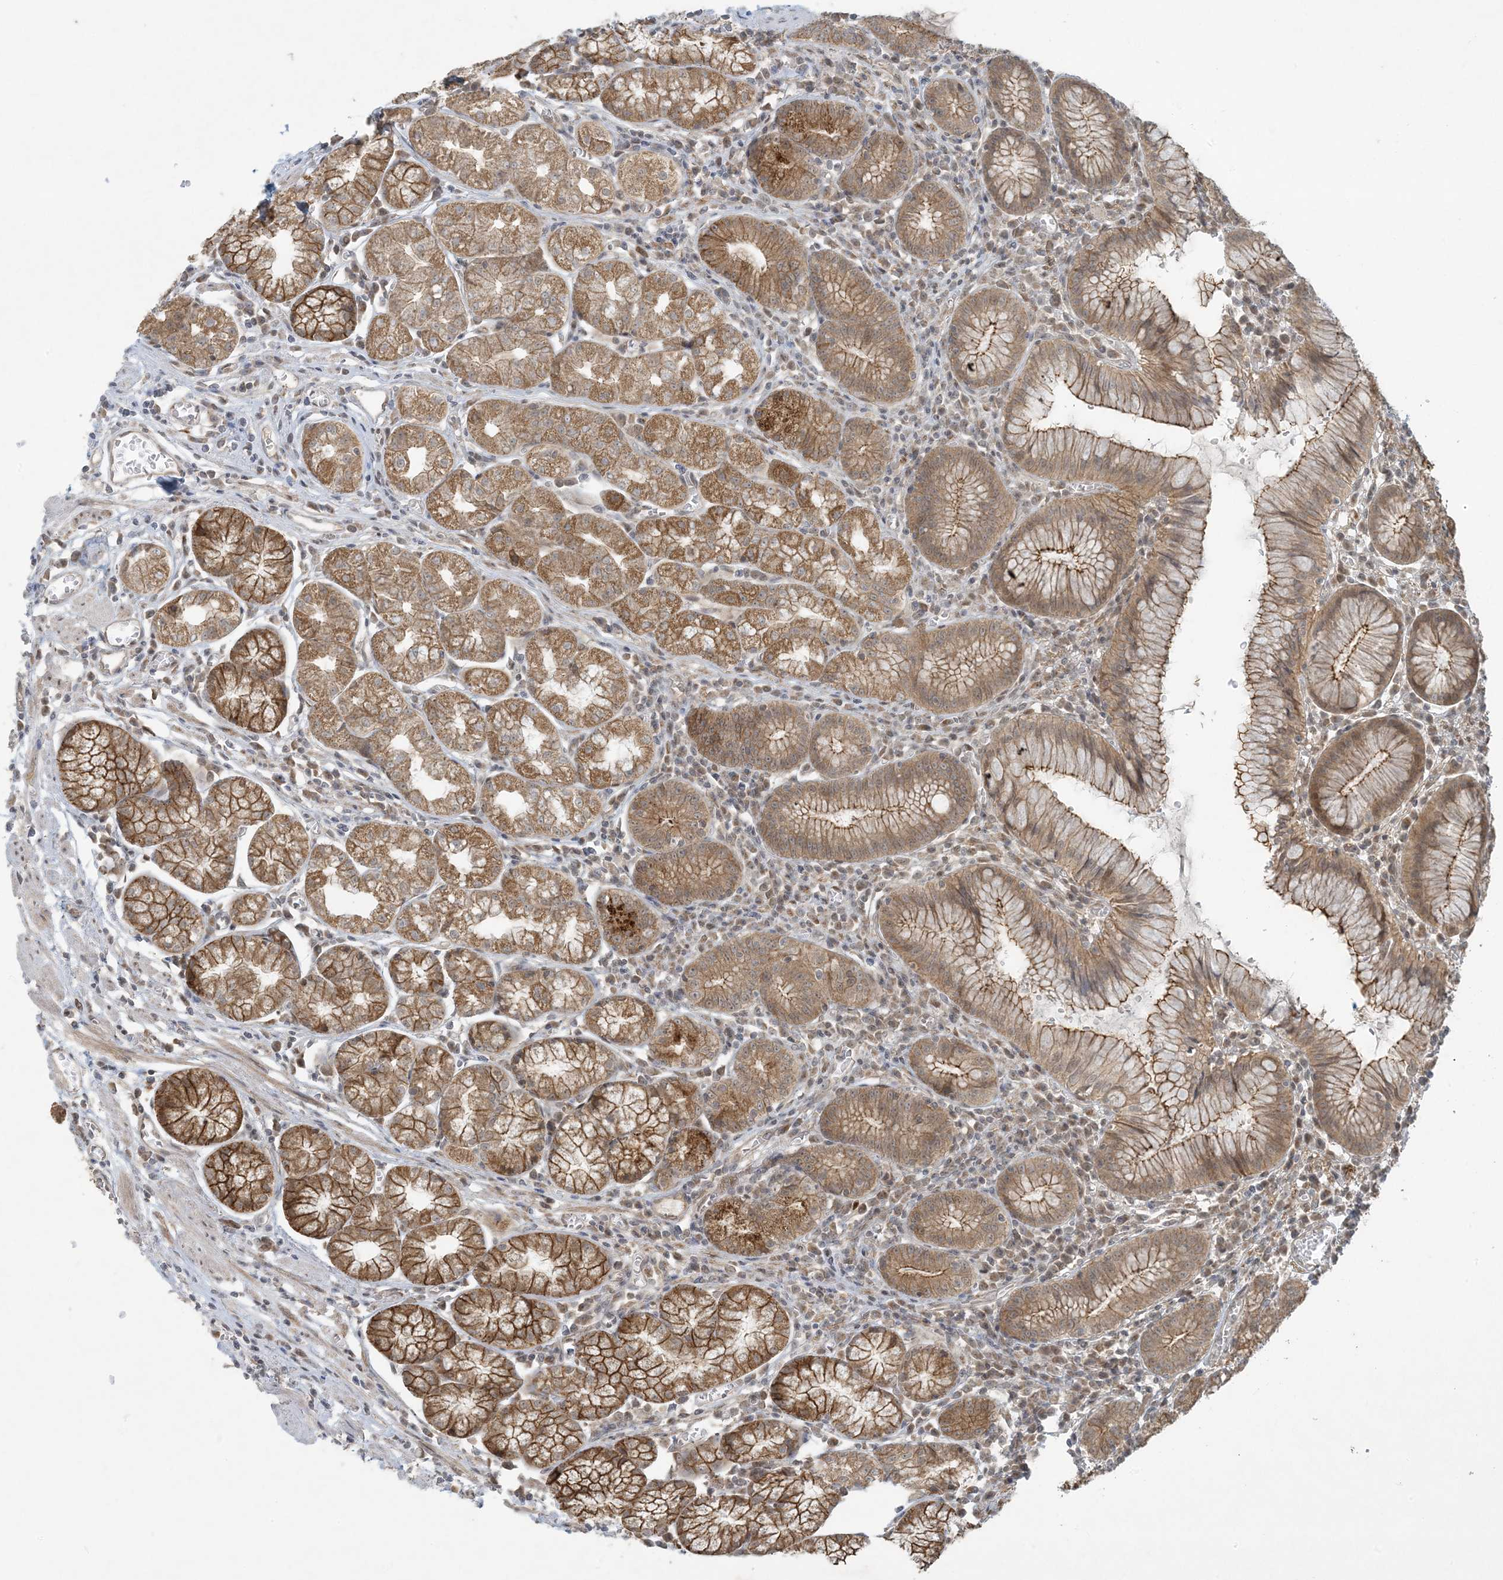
{"staining": {"intensity": "moderate", "quantity": ">75%", "location": "cytoplasmic/membranous"}, "tissue": "stomach", "cell_type": "Glandular cells", "image_type": "normal", "snomed": [{"axis": "morphology", "description": "Normal tissue, NOS"}, {"axis": "topography", "description": "Stomach"}], "caption": "Immunohistochemistry (IHC) photomicrograph of unremarkable stomach stained for a protein (brown), which exhibits medium levels of moderate cytoplasmic/membranous staining in about >75% of glandular cells.", "gene": "BCORL1", "patient": {"sex": "male", "age": 55}}